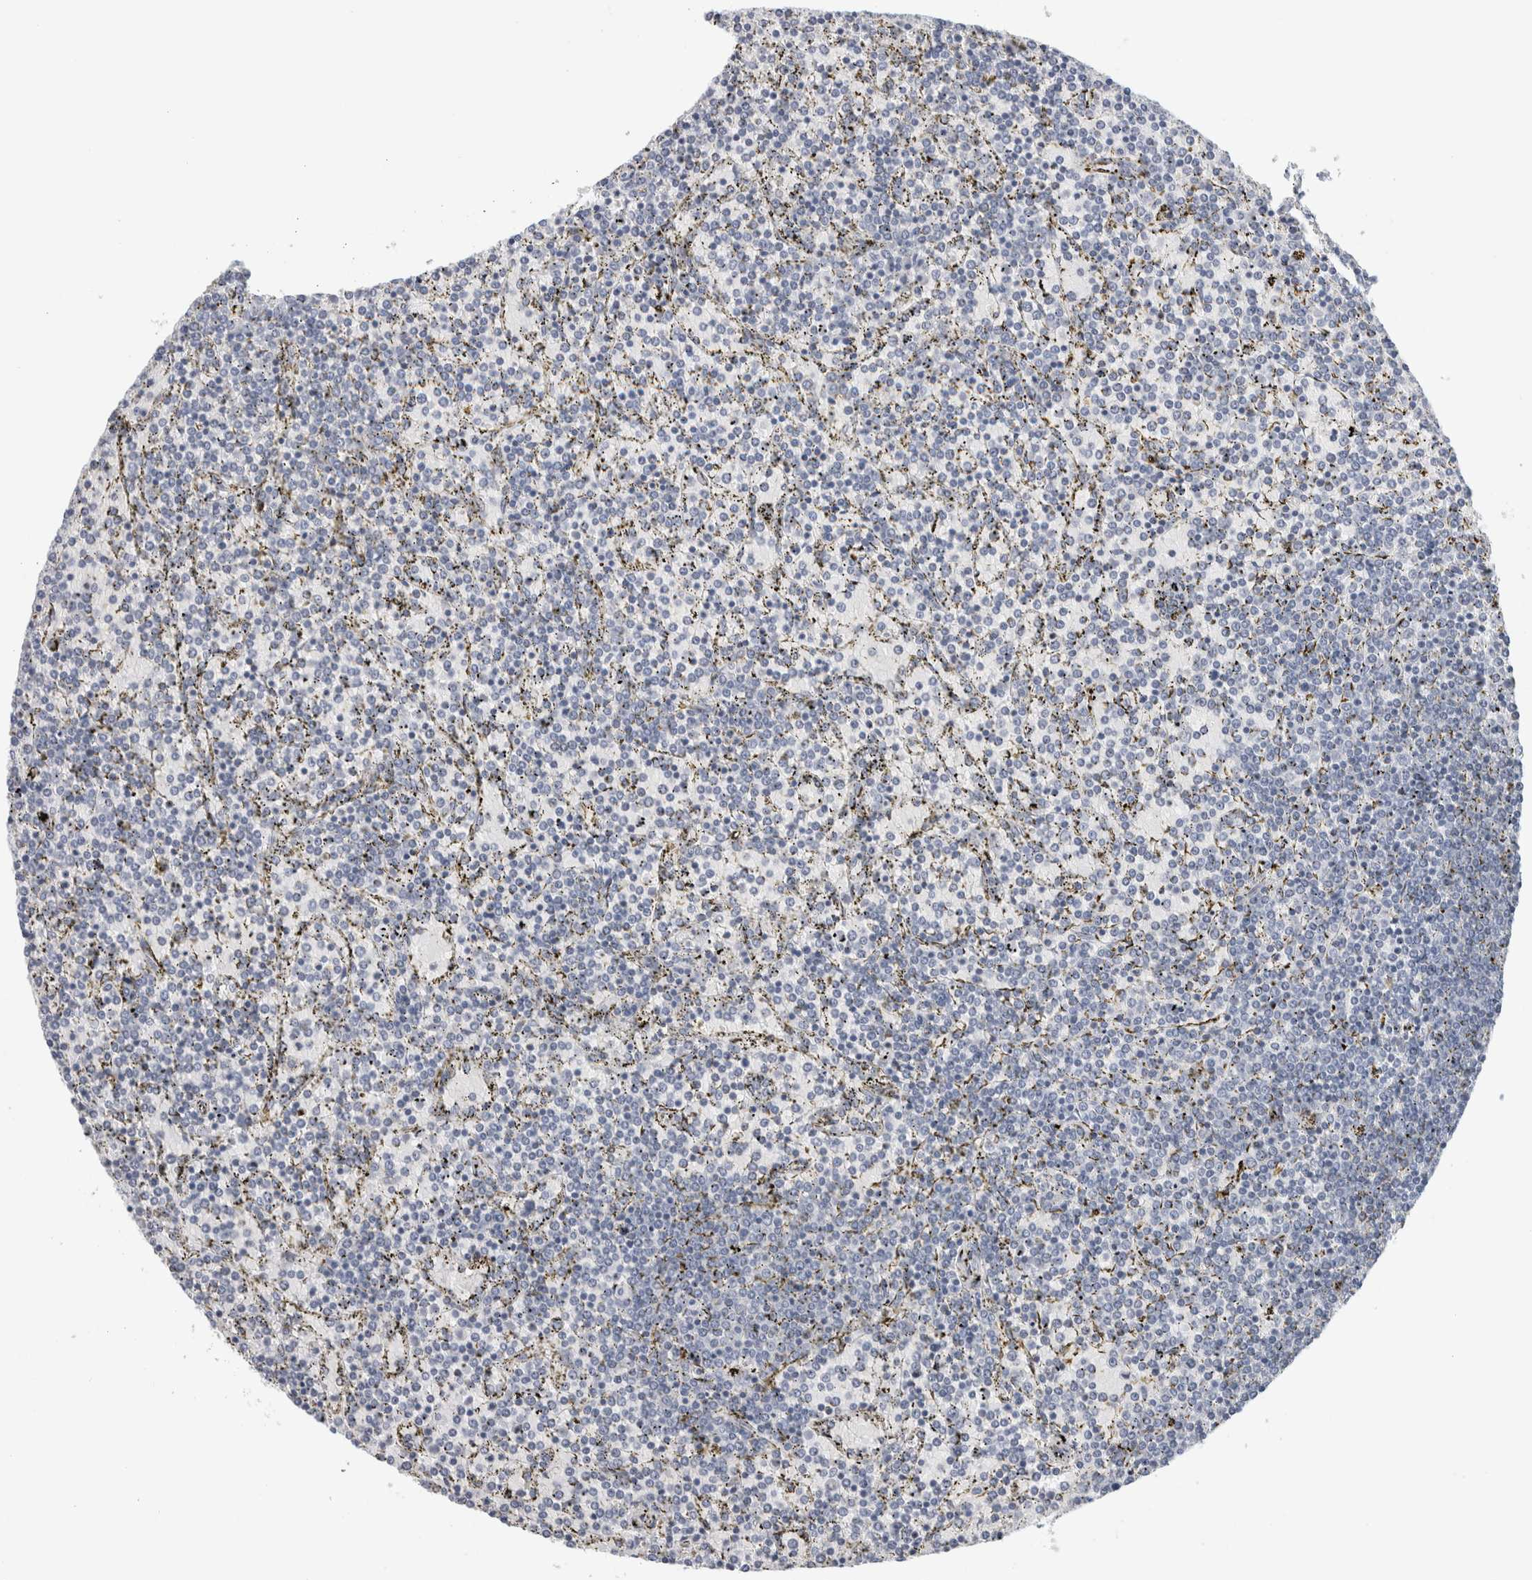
{"staining": {"intensity": "negative", "quantity": "none", "location": "none"}, "tissue": "lymphoma", "cell_type": "Tumor cells", "image_type": "cancer", "snomed": [{"axis": "morphology", "description": "Malignant lymphoma, non-Hodgkin's type, Low grade"}, {"axis": "topography", "description": "Spleen"}], "caption": "A high-resolution histopathology image shows immunohistochemistry staining of malignant lymphoma, non-Hodgkin's type (low-grade), which displays no significant positivity in tumor cells.", "gene": "SCN2A", "patient": {"sex": "female", "age": 77}}